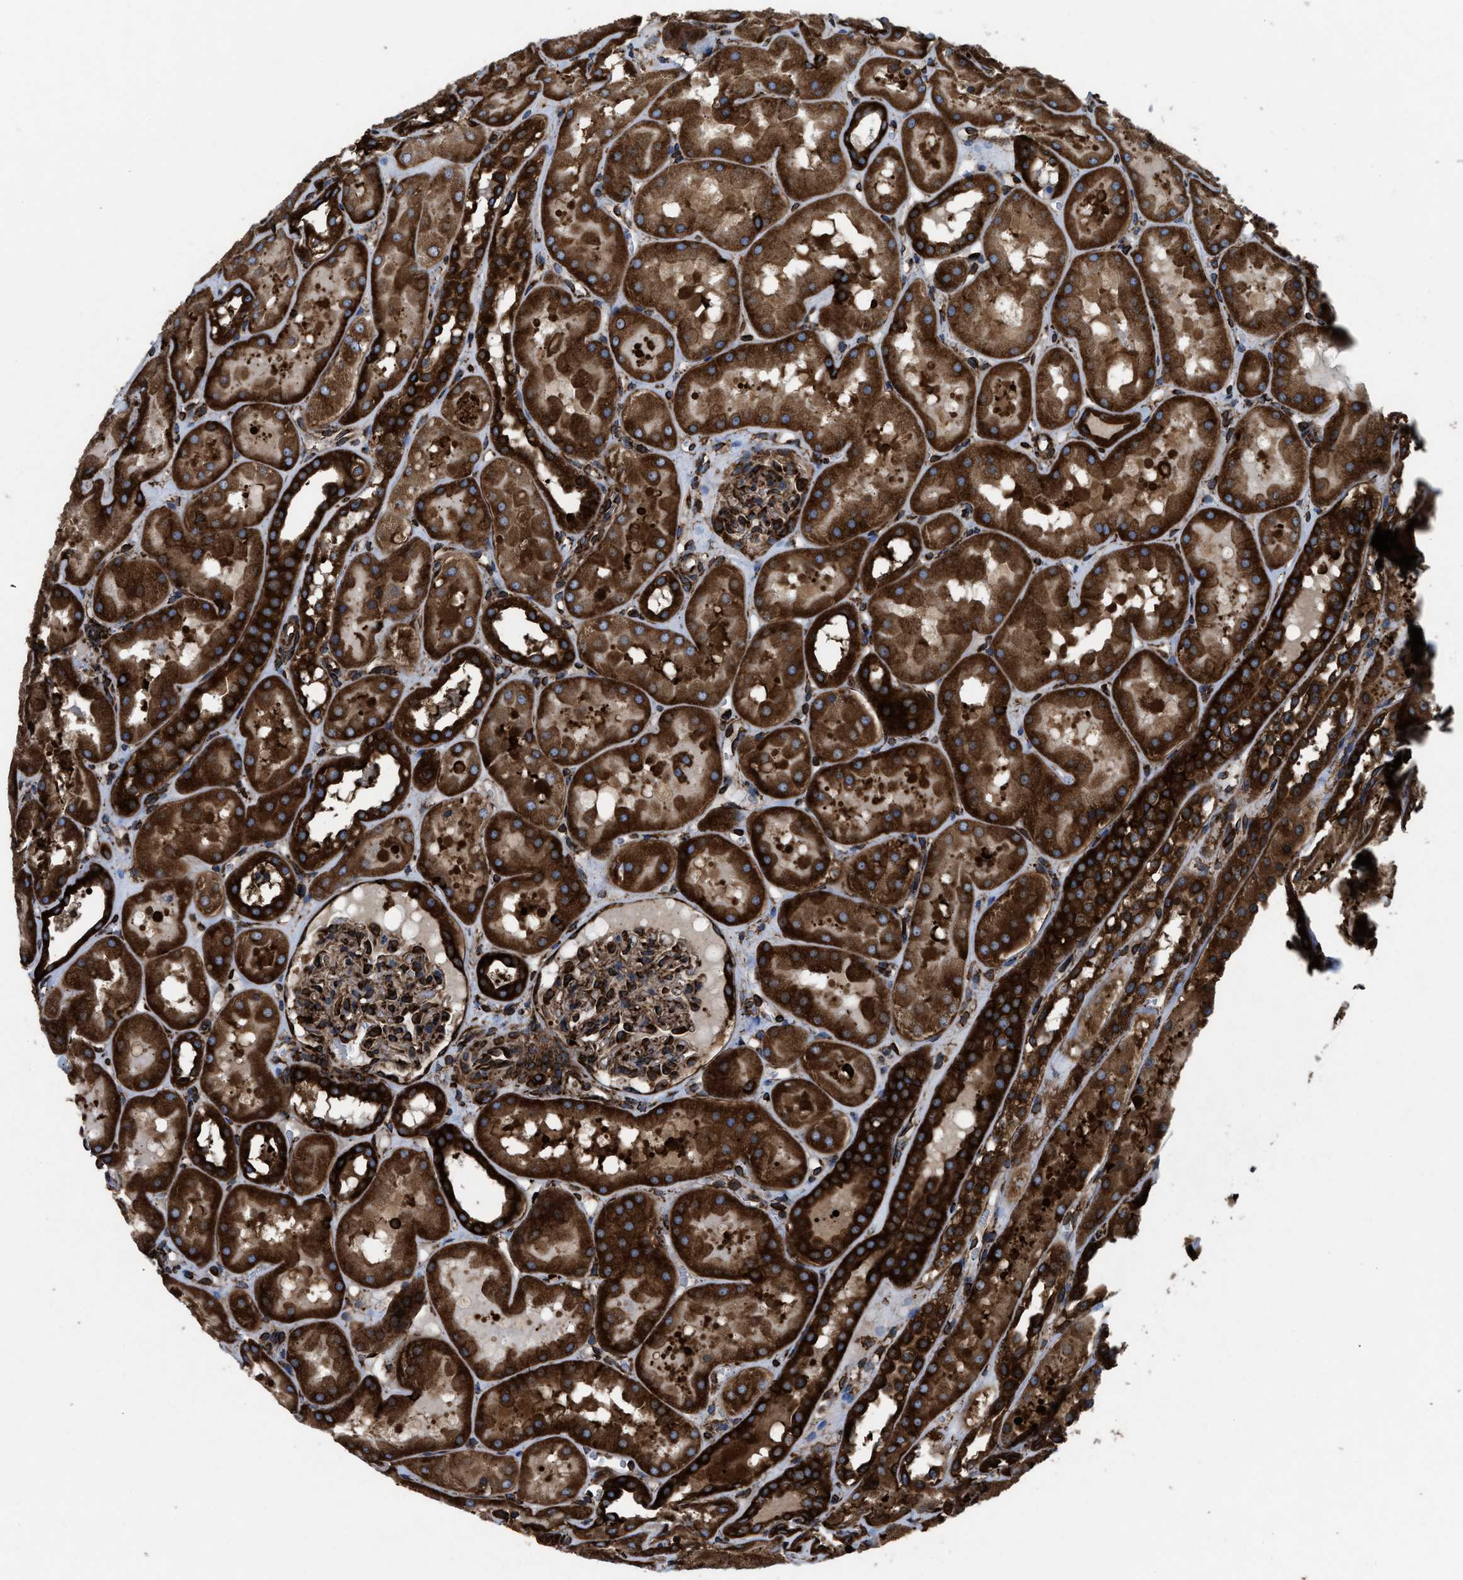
{"staining": {"intensity": "strong", "quantity": ">75%", "location": "cytoplasmic/membranous"}, "tissue": "kidney", "cell_type": "Cells in glomeruli", "image_type": "normal", "snomed": [{"axis": "morphology", "description": "Normal tissue, NOS"}, {"axis": "topography", "description": "Kidney"}, {"axis": "topography", "description": "Urinary bladder"}], "caption": "The image demonstrates staining of normal kidney, revealing strong cytoplasmic/membranous protein staining (brown color) within cells in glomeruli. The staining was performed using DAB to visualize the protein expression in brown, while the nuclei were stained in blue with hematoxylin (Magnification: 20x).", "gene": "CAPRIN1", "patient": {"sex": "male", "age": 16}}